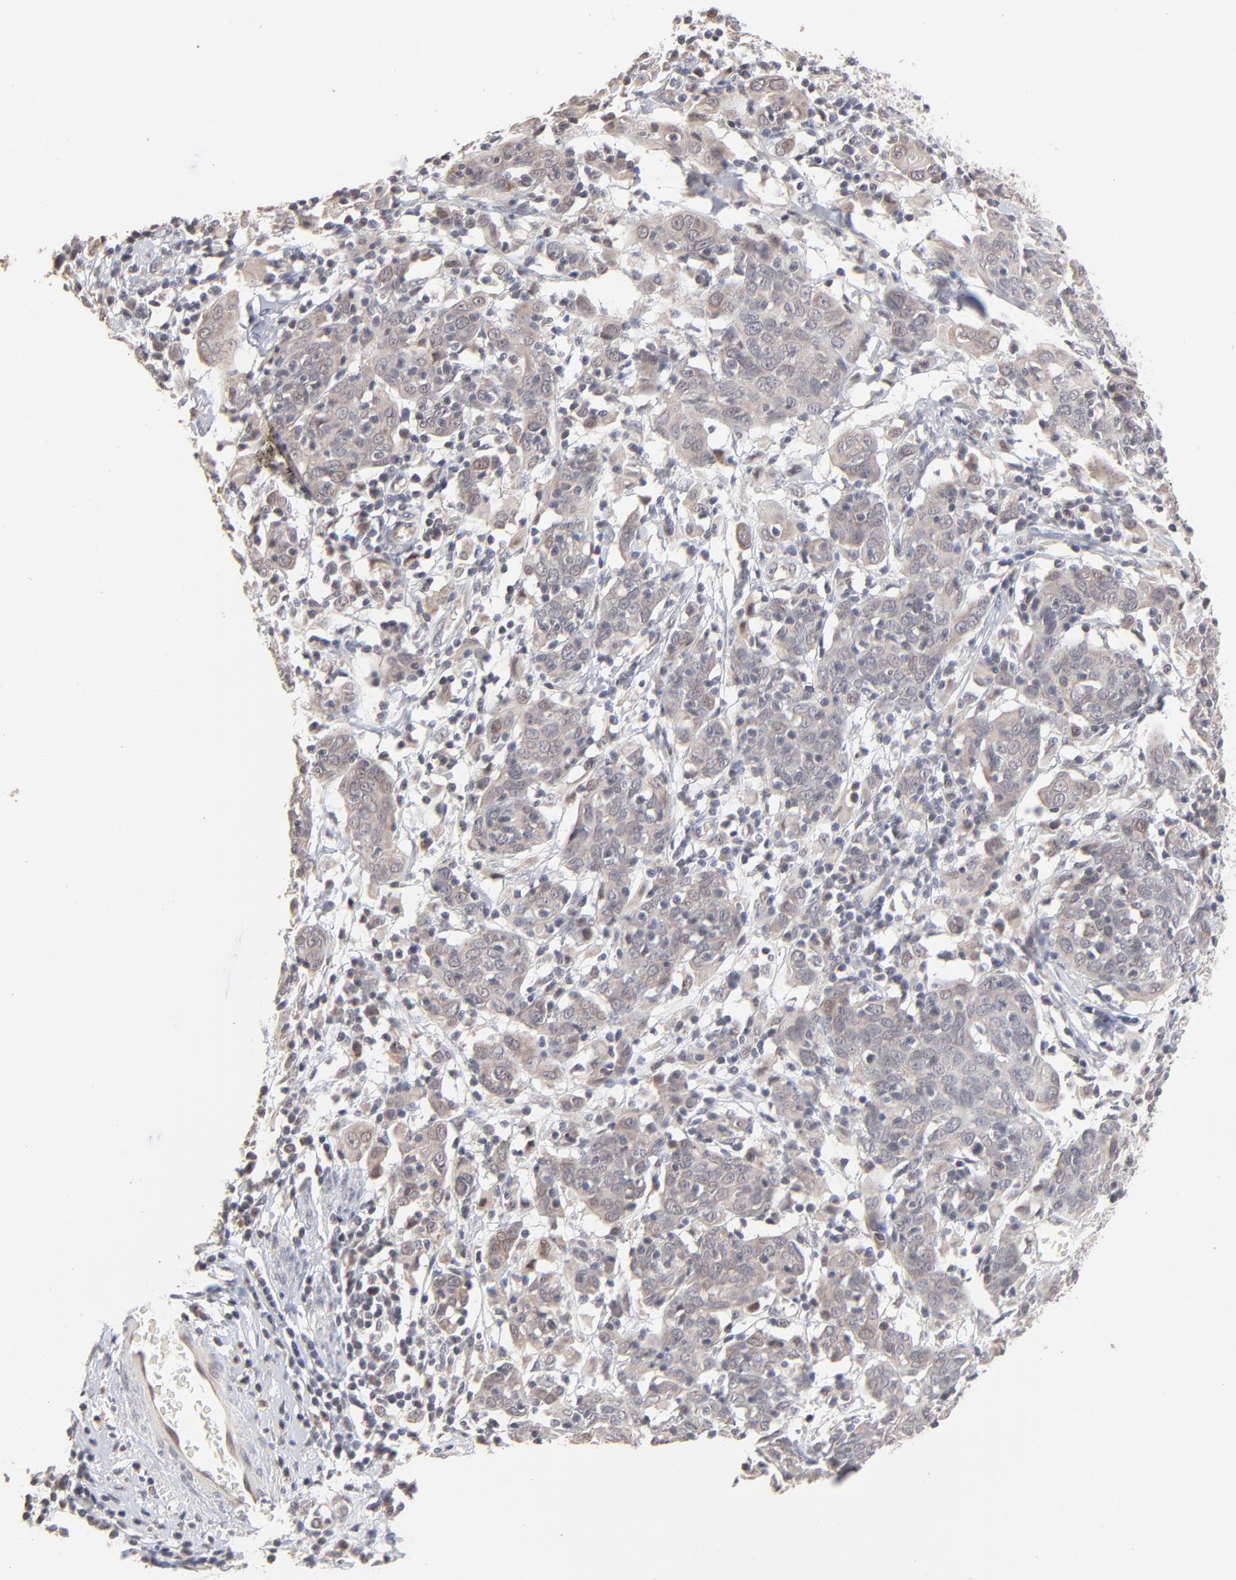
{"staining": {"intensity": "weak", "quantity": "25%-75%", "location": "cytoplasmic/membranous,nuclear"}, "tissue": "cervical cancer", "cell_type": "Tumor cells", "image_type": "cancer", "snomed": [{"axis": "morphology", "description": "Normal tissue, NOS"}, {"axis": "morphology", "description": "Squamous cell carcinoma, NOS"}, {"axis": "topography", "description": "Cervix"}], "caption": "Protein analysis of cervical cancer tissue reveals weak cytoplasmic/membranous and nuclear staining in about 25%-75% of tumor cells.", "gene": "MSL2", "patient": {"sex": "female", "age": 67}}